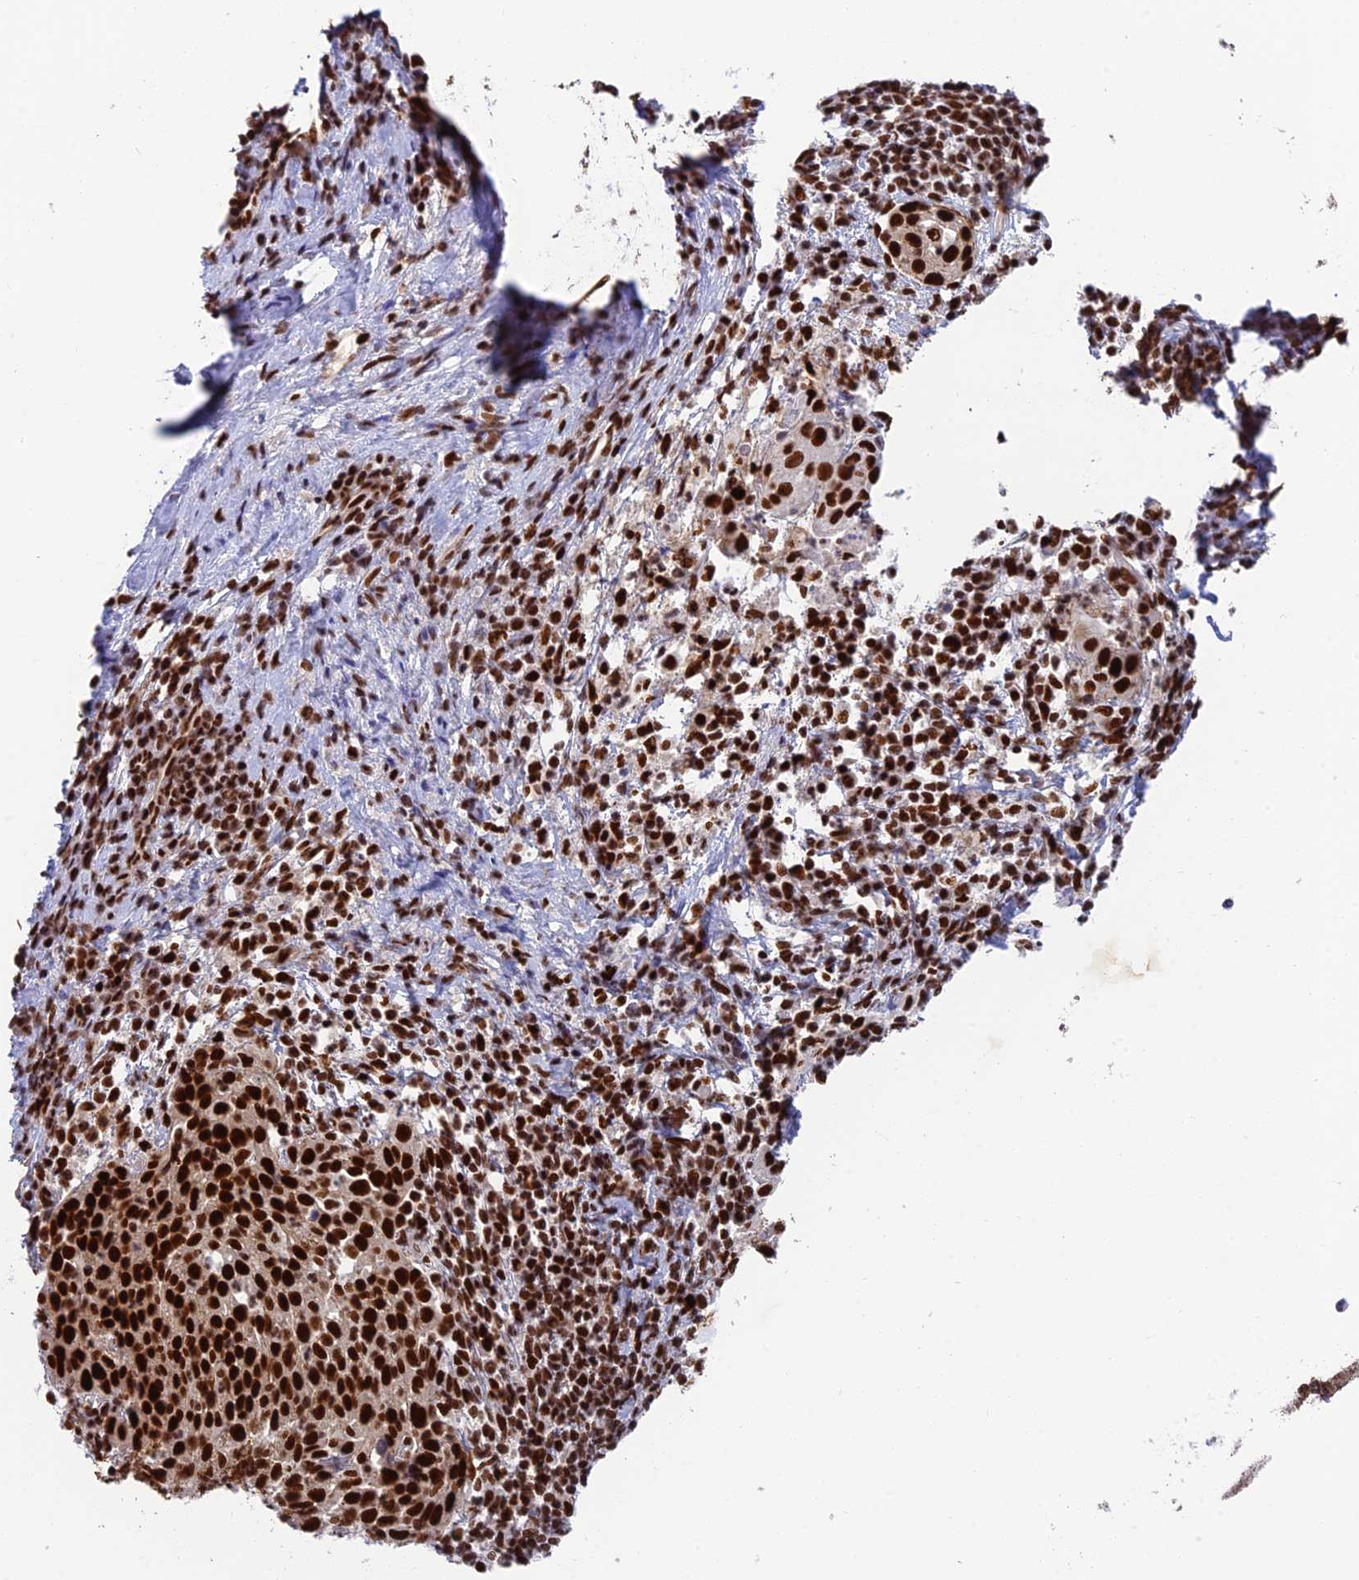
{"staining": {"intensity": "strong", "quantity": ">75%", "location": "nuclear"}, "tissue": "cervical cancer", "cell_type": "Tumor cells", "image_type": "cancer", "snomed": [{"axis": "morphology", "description": "Squamous cell carcinoma, NOS"}, {"axis": "topography", "description": "Cervix"}], "caption": "Immunohistochemistry (DAB) staining of cervical squamous cell carcinoma reveals strong nuclear protein positivity in approximately >75% of tumor cells. (DAB = brown stain, brightfield microscopy at high magnification).", "gene": "EEF1AKMT3", "patient": {"sex": "female", "age": 57}}